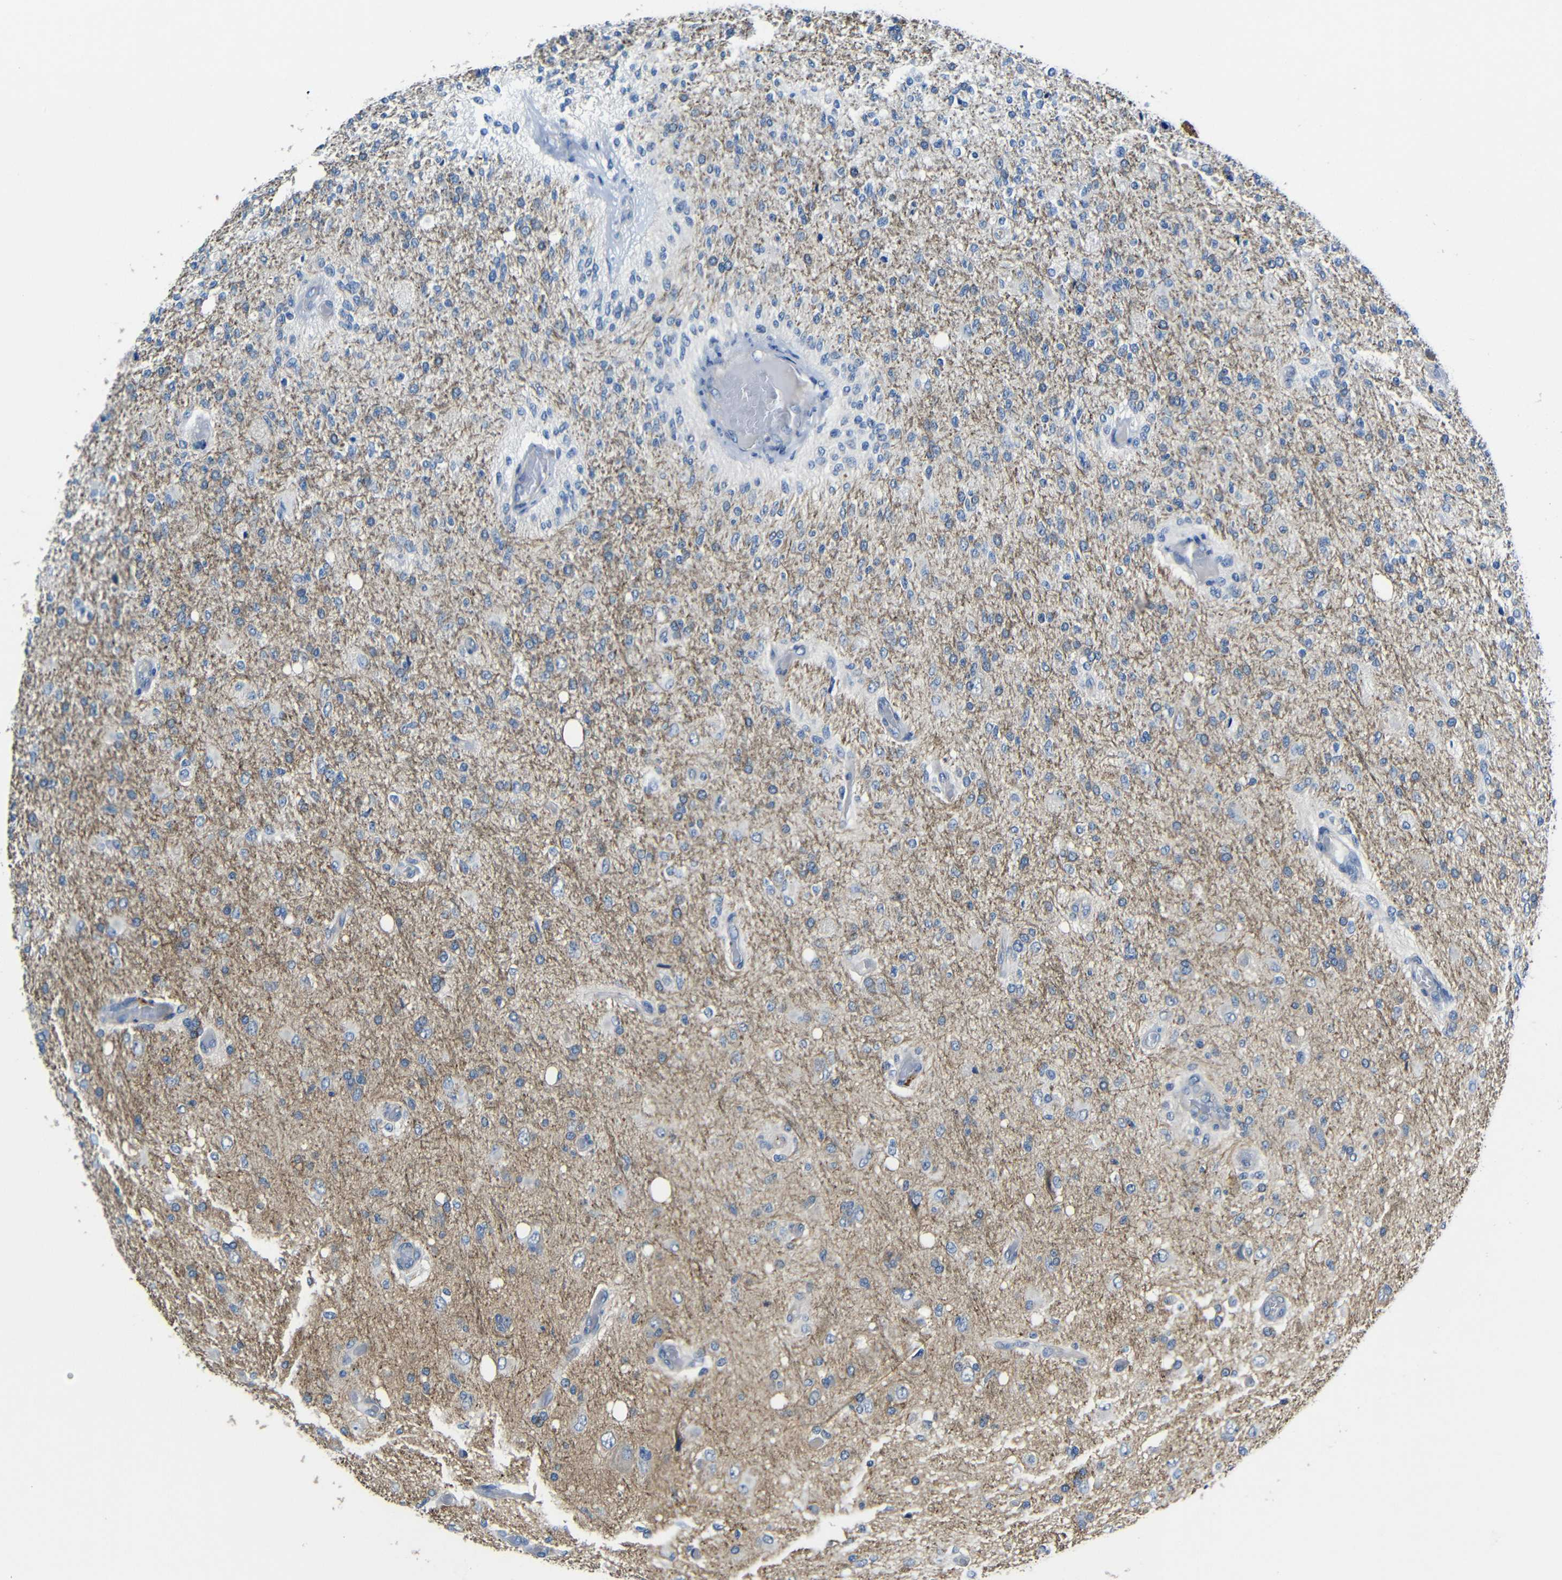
{"staining": {"intensity": "negative", "quantity": "none", "location": "none"}, "tissue": "glioma", "cell_type": "Tumor cells", "image_type": "cancer", "snomed": [{"axis": "morphology", "description": "Normal tissue, NOS"}, {"axis": "morphology", "description": "Glioma, malignant, High grade"}, {"axis": "topography", "description": "Cerebral cortex"}], "caption": "IHC image of malignant glioma (high-grade) stained for a protein (brown), which exhibits no positivity in tumor cells.", "gene": "ZNF90", "patient": {"sex": "male", "age": 77}}